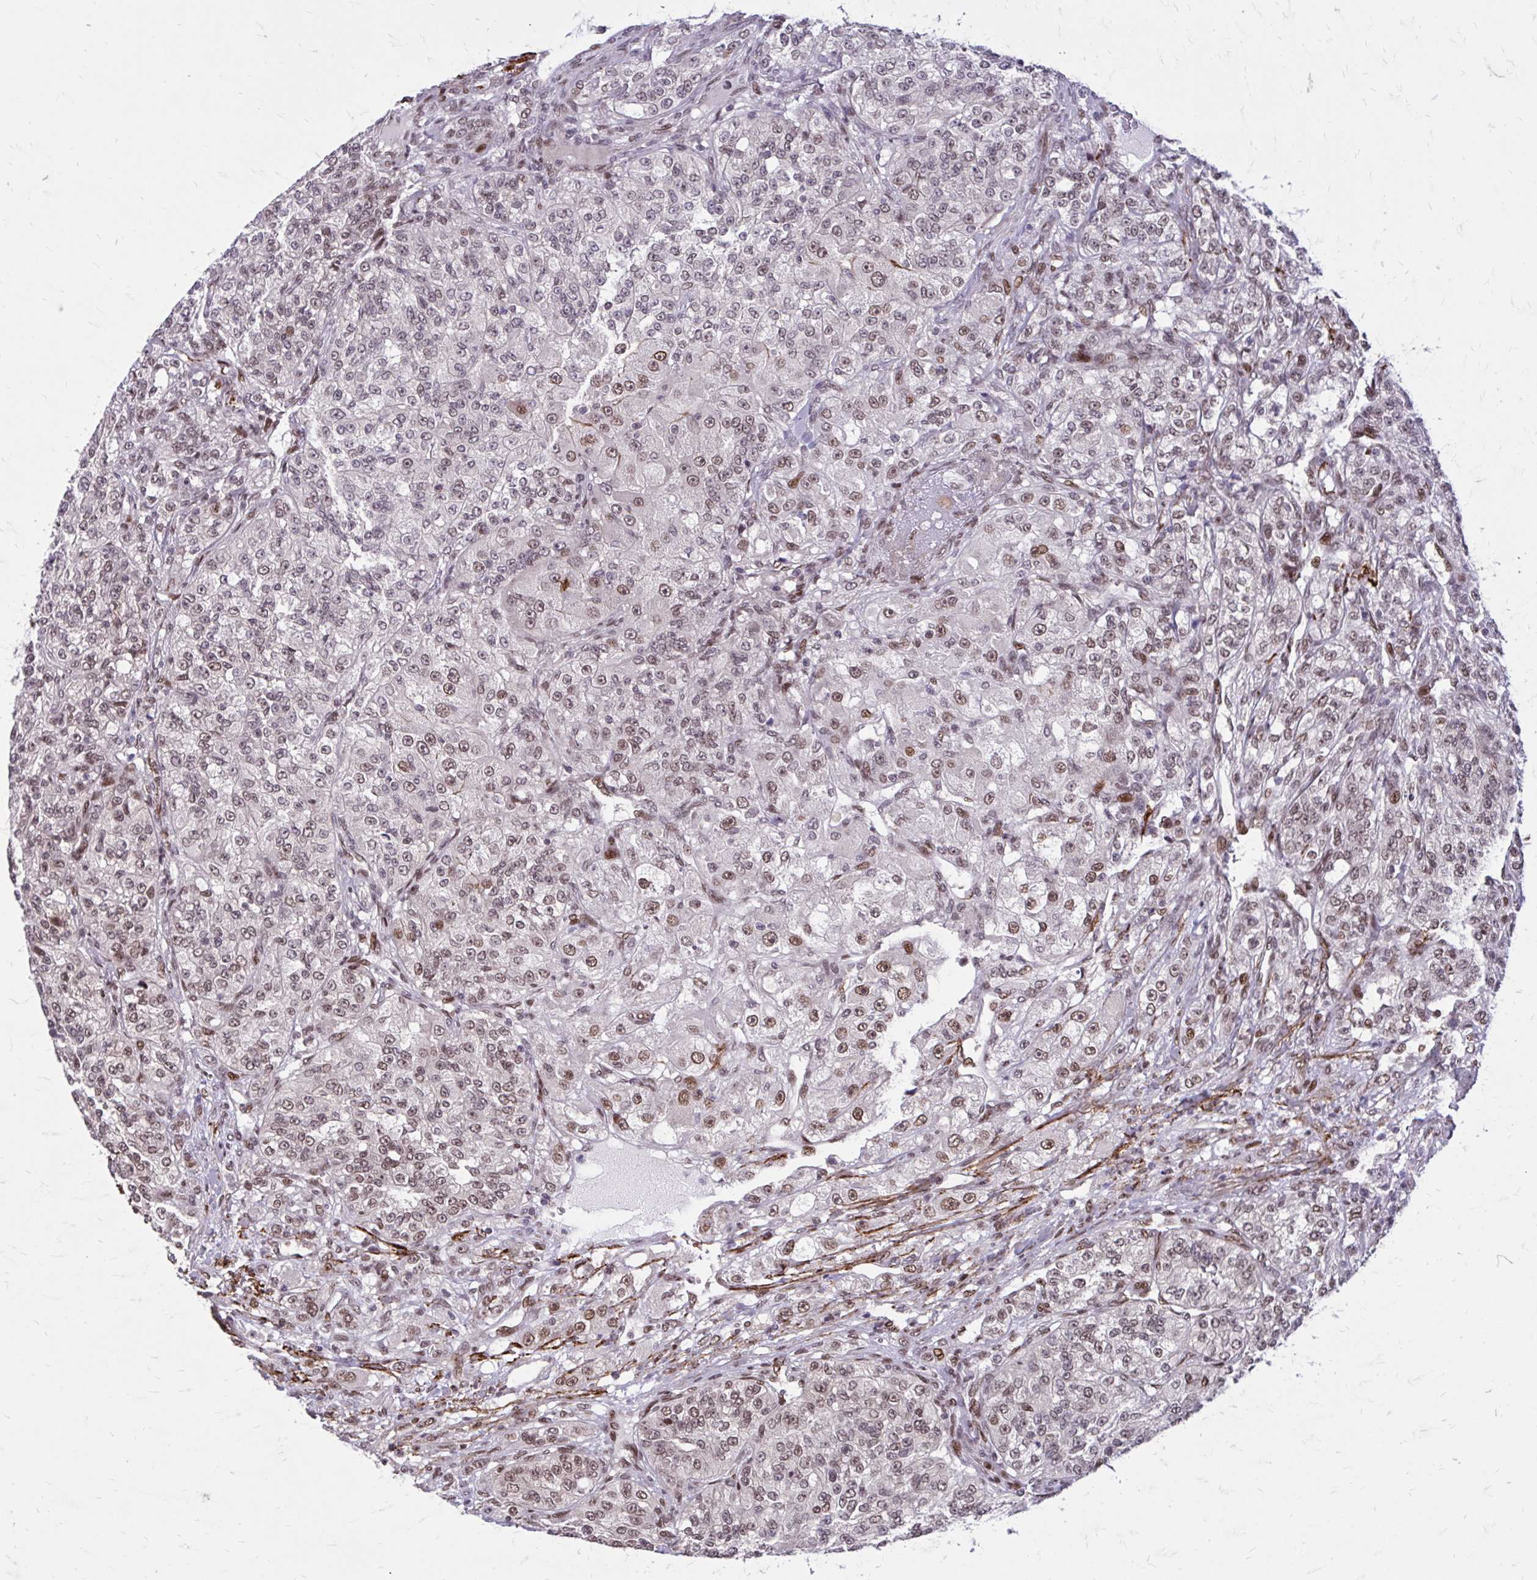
{"staining": {"intensity": "moderate", "quantity": ">75%", "location": "nuclear"}, "tissue": "renal cancer", "cell_type": "Tumor cells", "image_type": "cancer", "snomed": [{"axis": "morphology", "description": "Adenocarcinoma, NOS"}, {"axis": "topography", "description": "Kidney"}], "caption": "A brown stain highlights moderate nuclear positivity of a protein in human adenocarcinoma (renal) tumor cells. The staining was performed using DAB to visualize the protein expression in brown, while the nuclei were stained in blue with hematoxylin (Magnification: 20x).", "gene": "PSME4", "patient": {"sex": "female", "age": 63}}